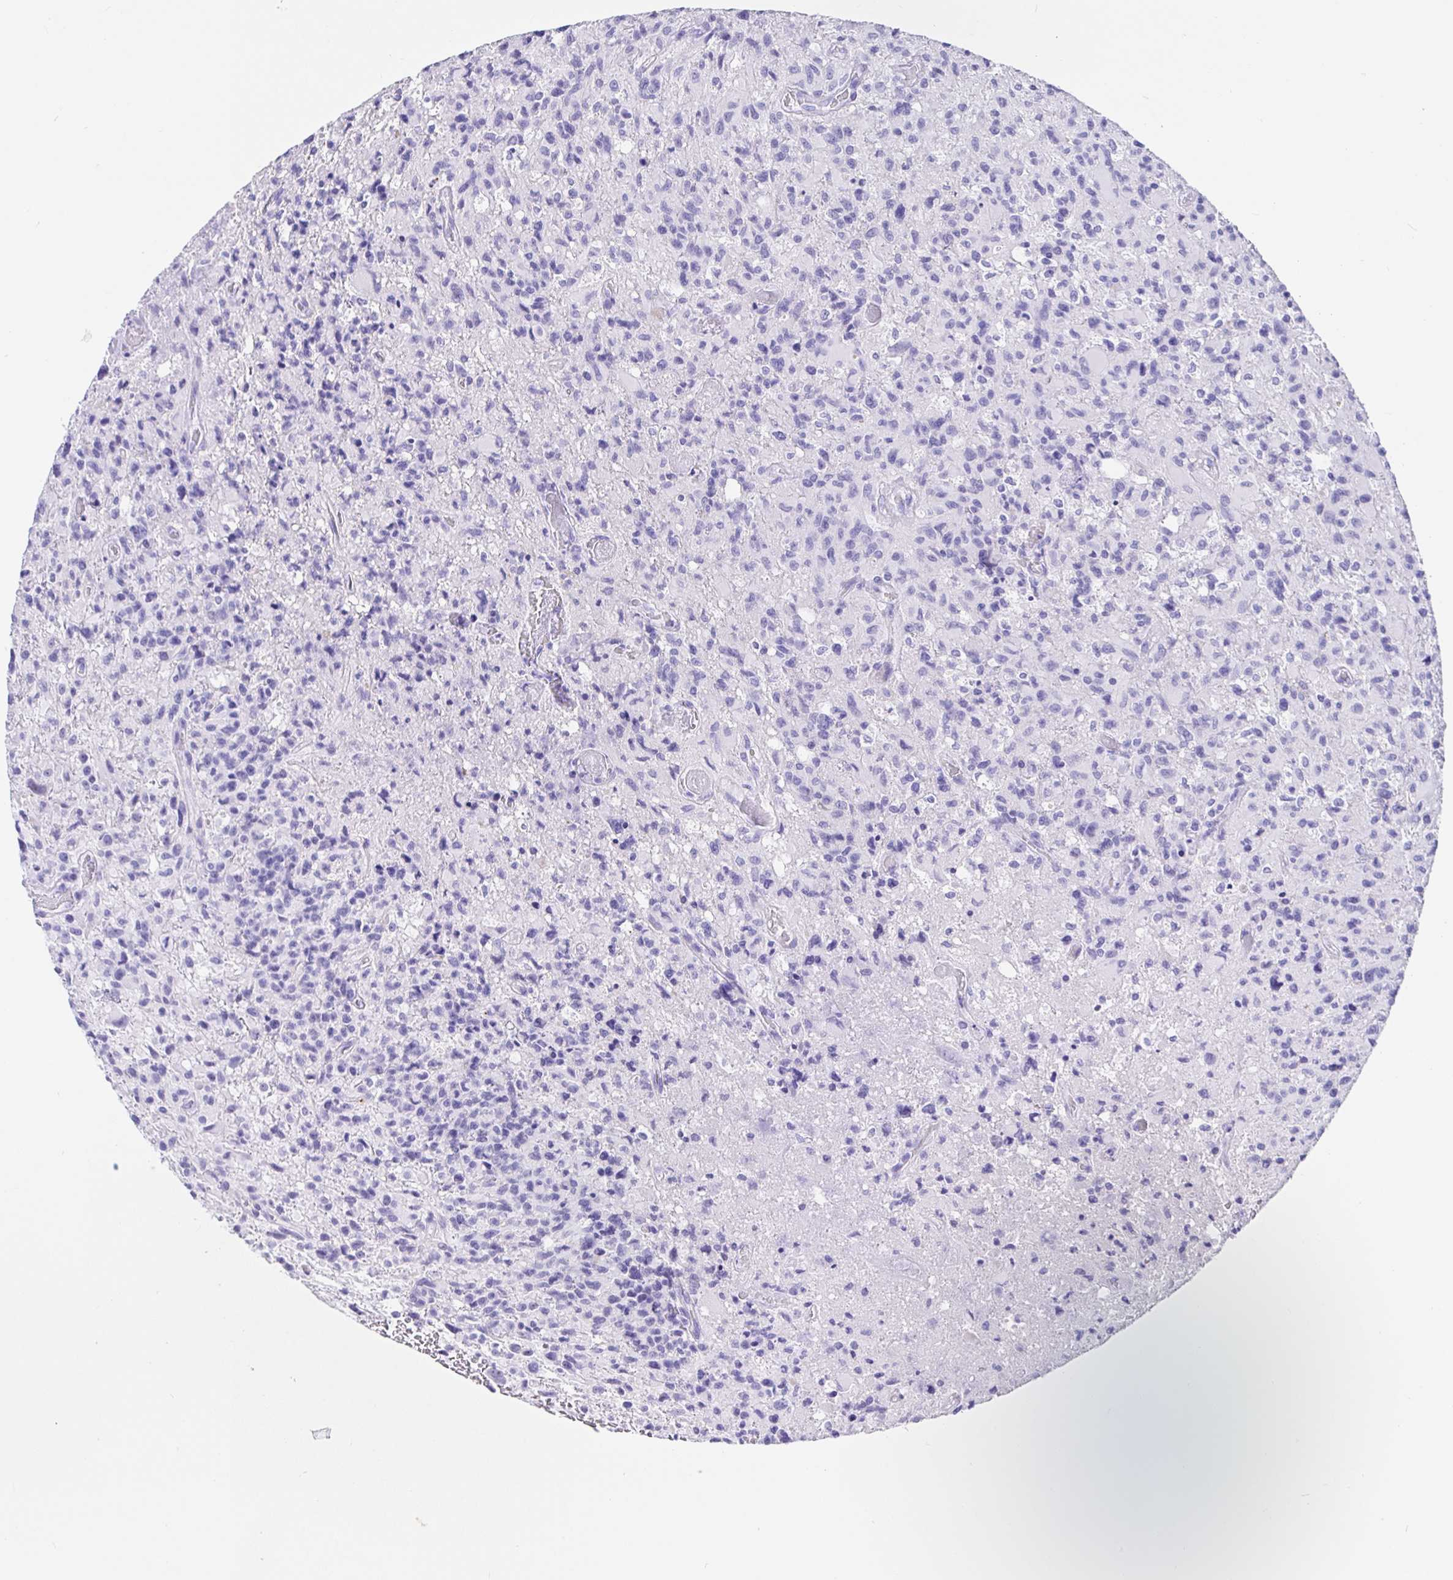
{"staining": {"intensity": "negative", "quantity": "none", "location": "none"}, "tissue": "glioma", "cell_type": "Tumor cells", "image_type": "cancer", "snomed": [{"axis": "morphology", "description": "Glioma, malignant, High grade"}, {"axis": "topography", "description": "Brain"}], "caption": "Tumor cells show no significant expression in glioma.", "gene": "PRAMEF19", "patient": {"sex": "male", "age": 63}}